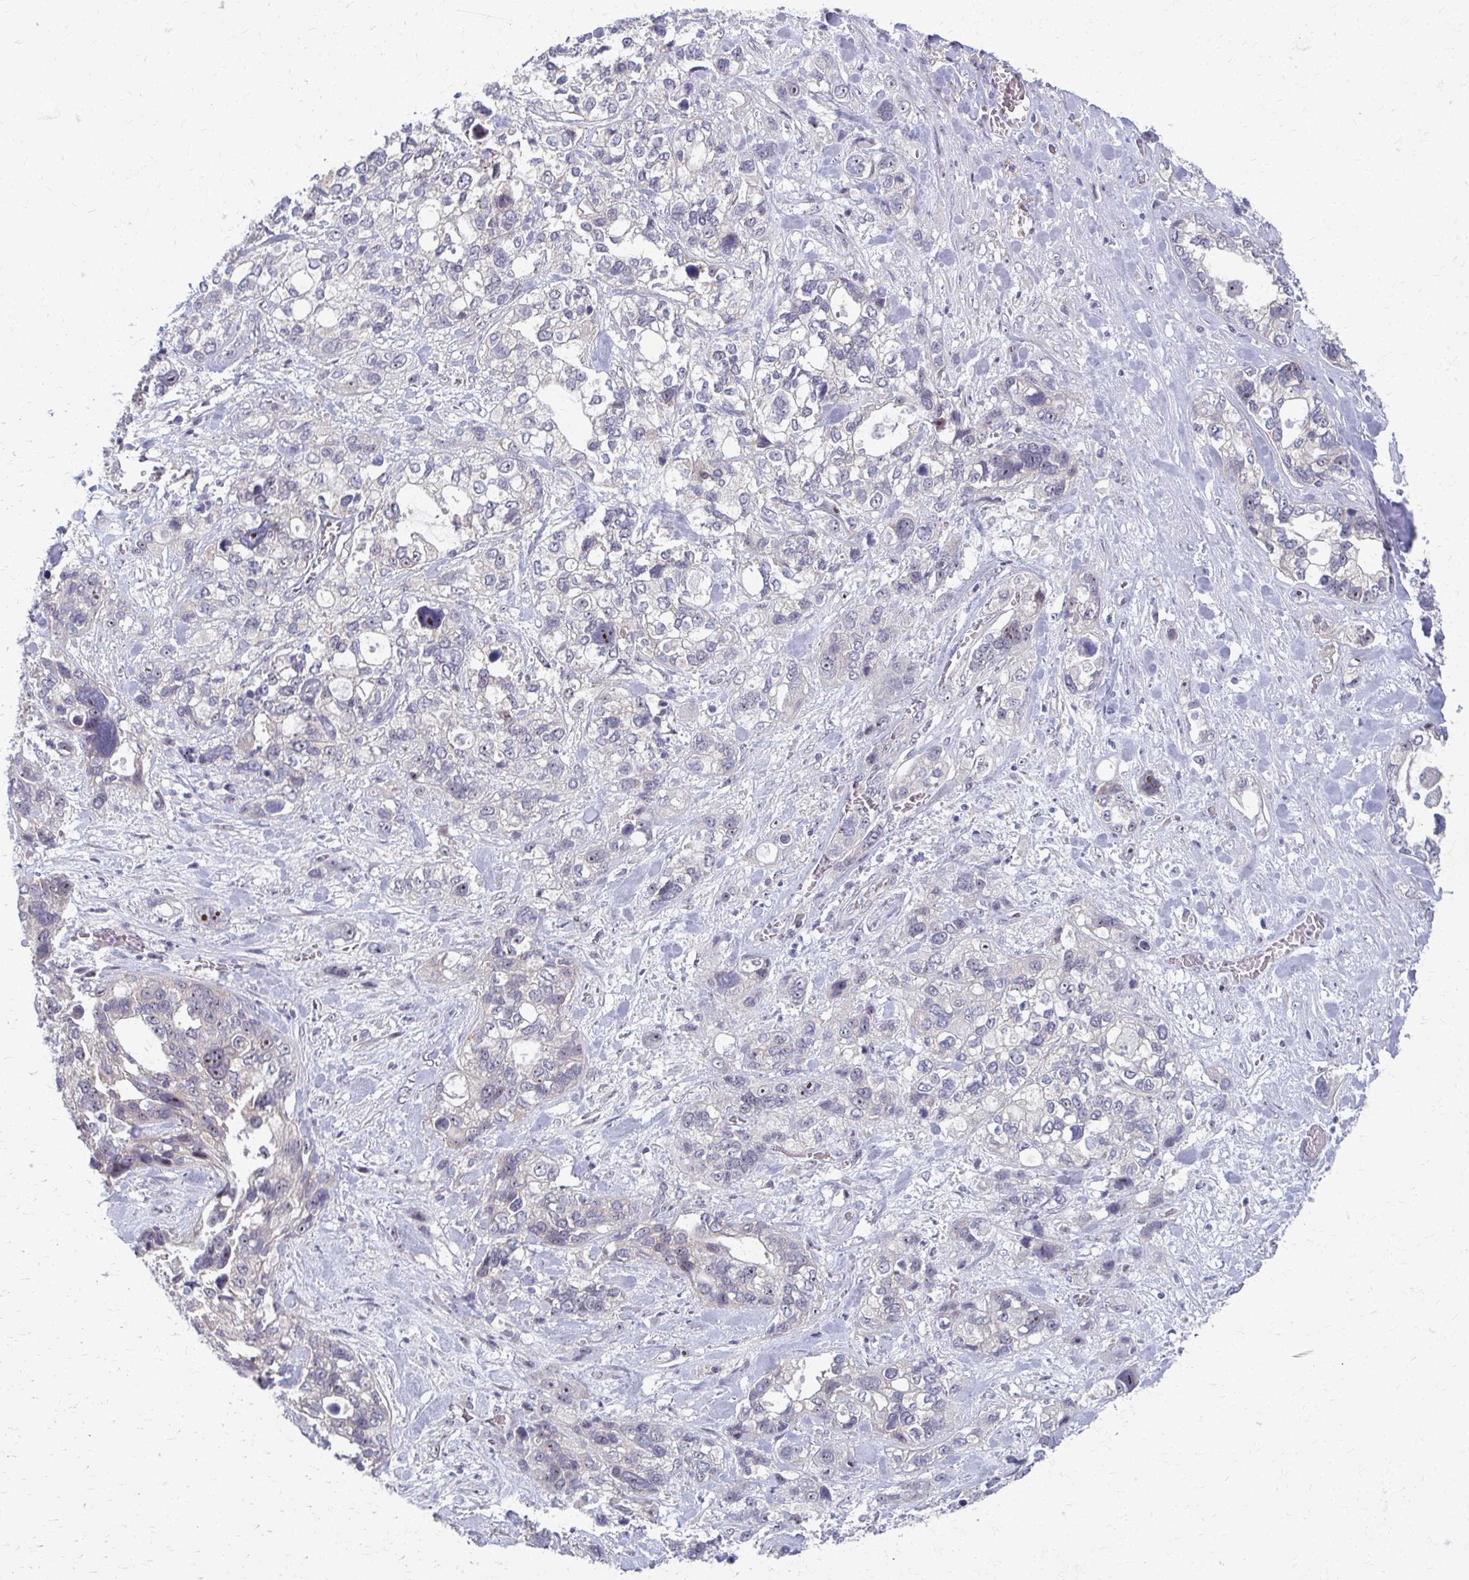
{"staining": {"intensity": "moderate", "quantity": "<25%", "location": "nuclear"}, "tissue": "stomach cancer", "cell_type": "Tumor cells", "image_type": "cancer", "snomed": [{"axis": "morphology", "description": "Adenocarcinoma, NOS"}, {"axis": "topography", "description": "Stomach, upper"}], "caption": "This micrograph shows immunohistochemistry staining of stomach cancer, with low moderate nuclear positivity in approximately <25% of tumor cells.", "gene": "NUDT16", "patient": {"sex": "female", "age": 81}}